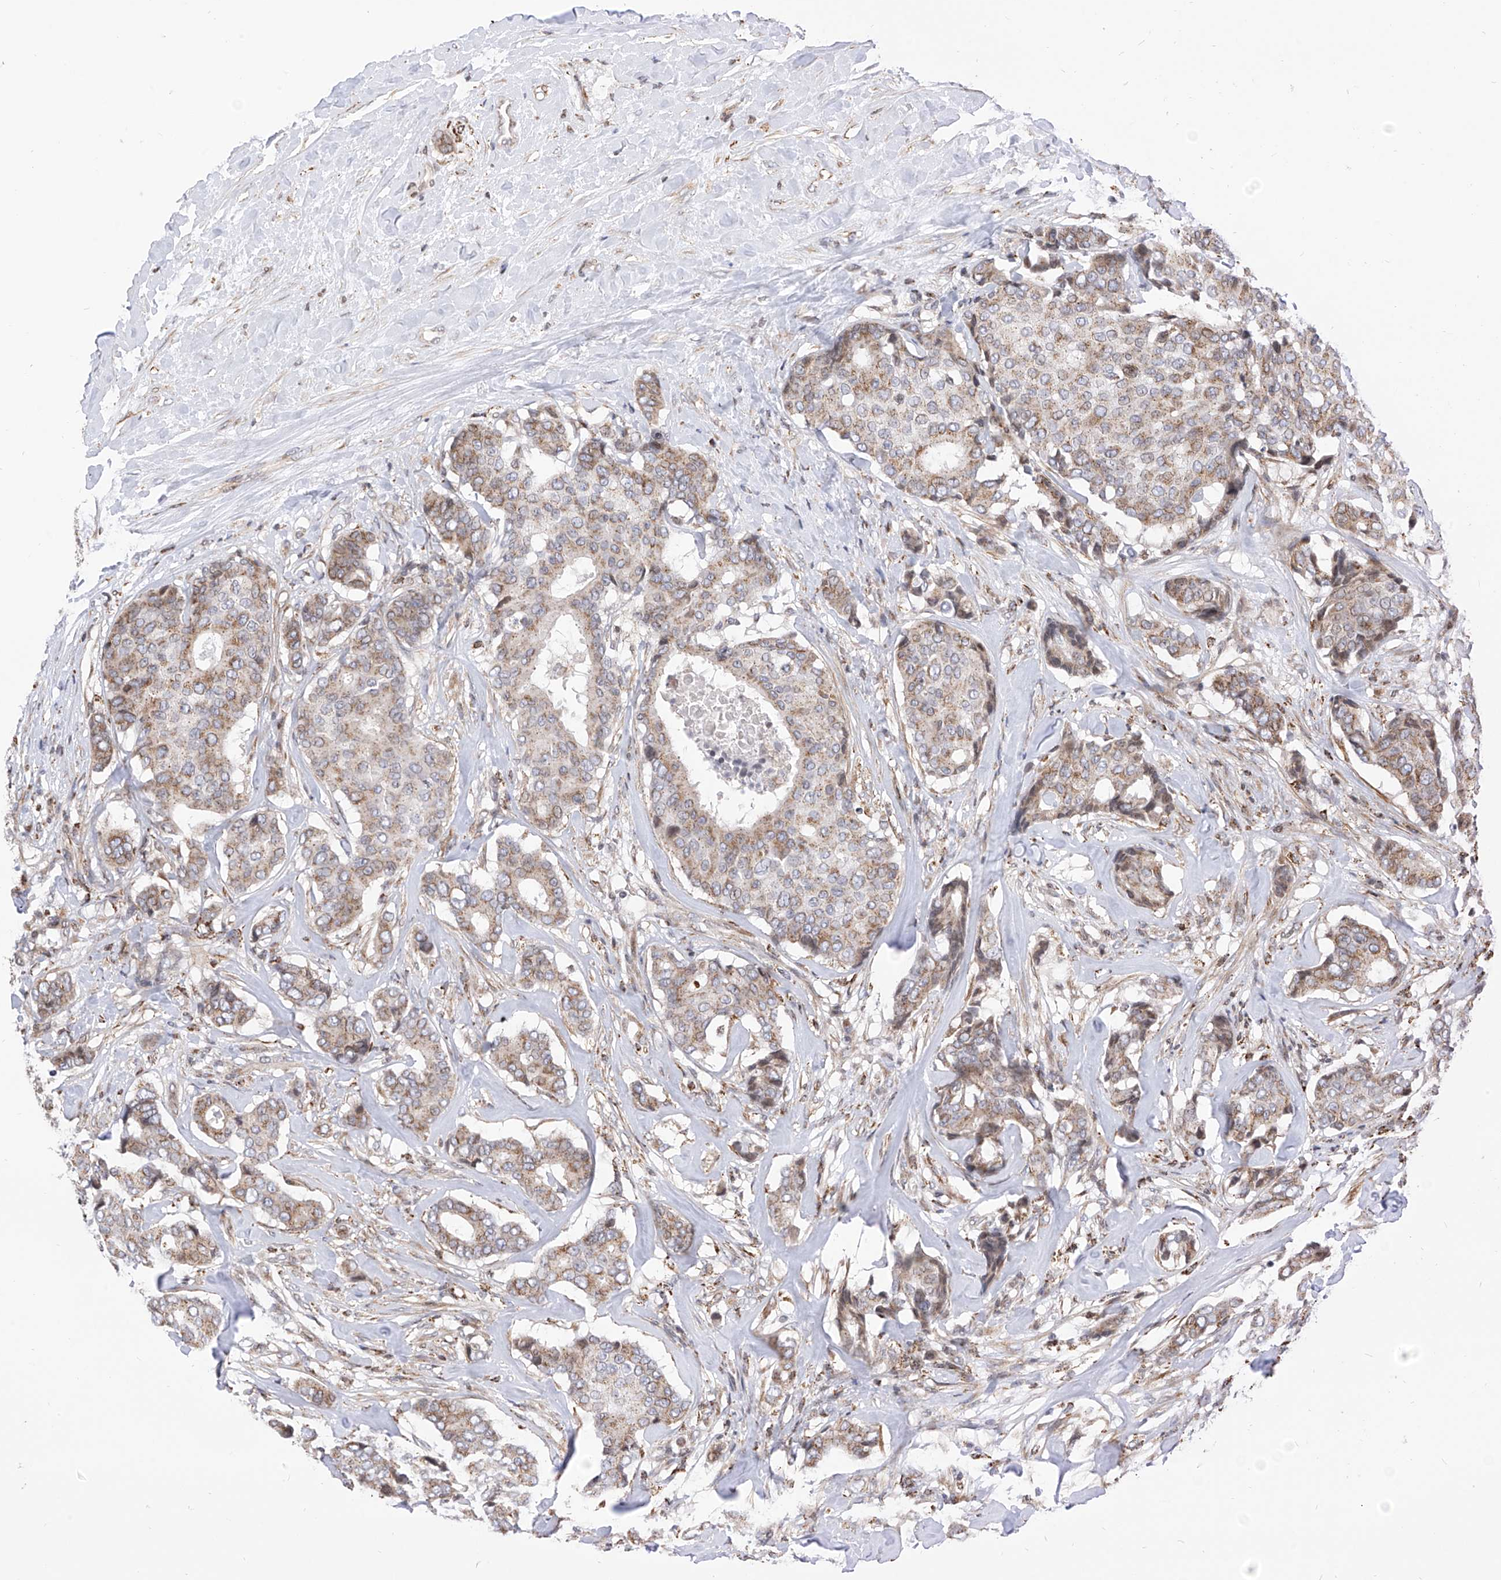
{"staining": {"intensity": "moderate", "quantity": ">75%", "location": "cytoplasmic/membranous"}, "tissue": "breast cancer", "cell_type": "Tumor cells", "image_type": "cancer", "snomed": [{"axis": "morphology", "description": "Duct carcinoma"}, {"axis": "topography", "description": "Breast"}], "caption": "The photomicrograph displays staining of breast intraductal carcinoma, revealing moderate cytoplasmic/membranous protein expression (brown color) within tumor cells.", "gene": "TTLL8", "patient": {"sex": "female", "age": 75}}